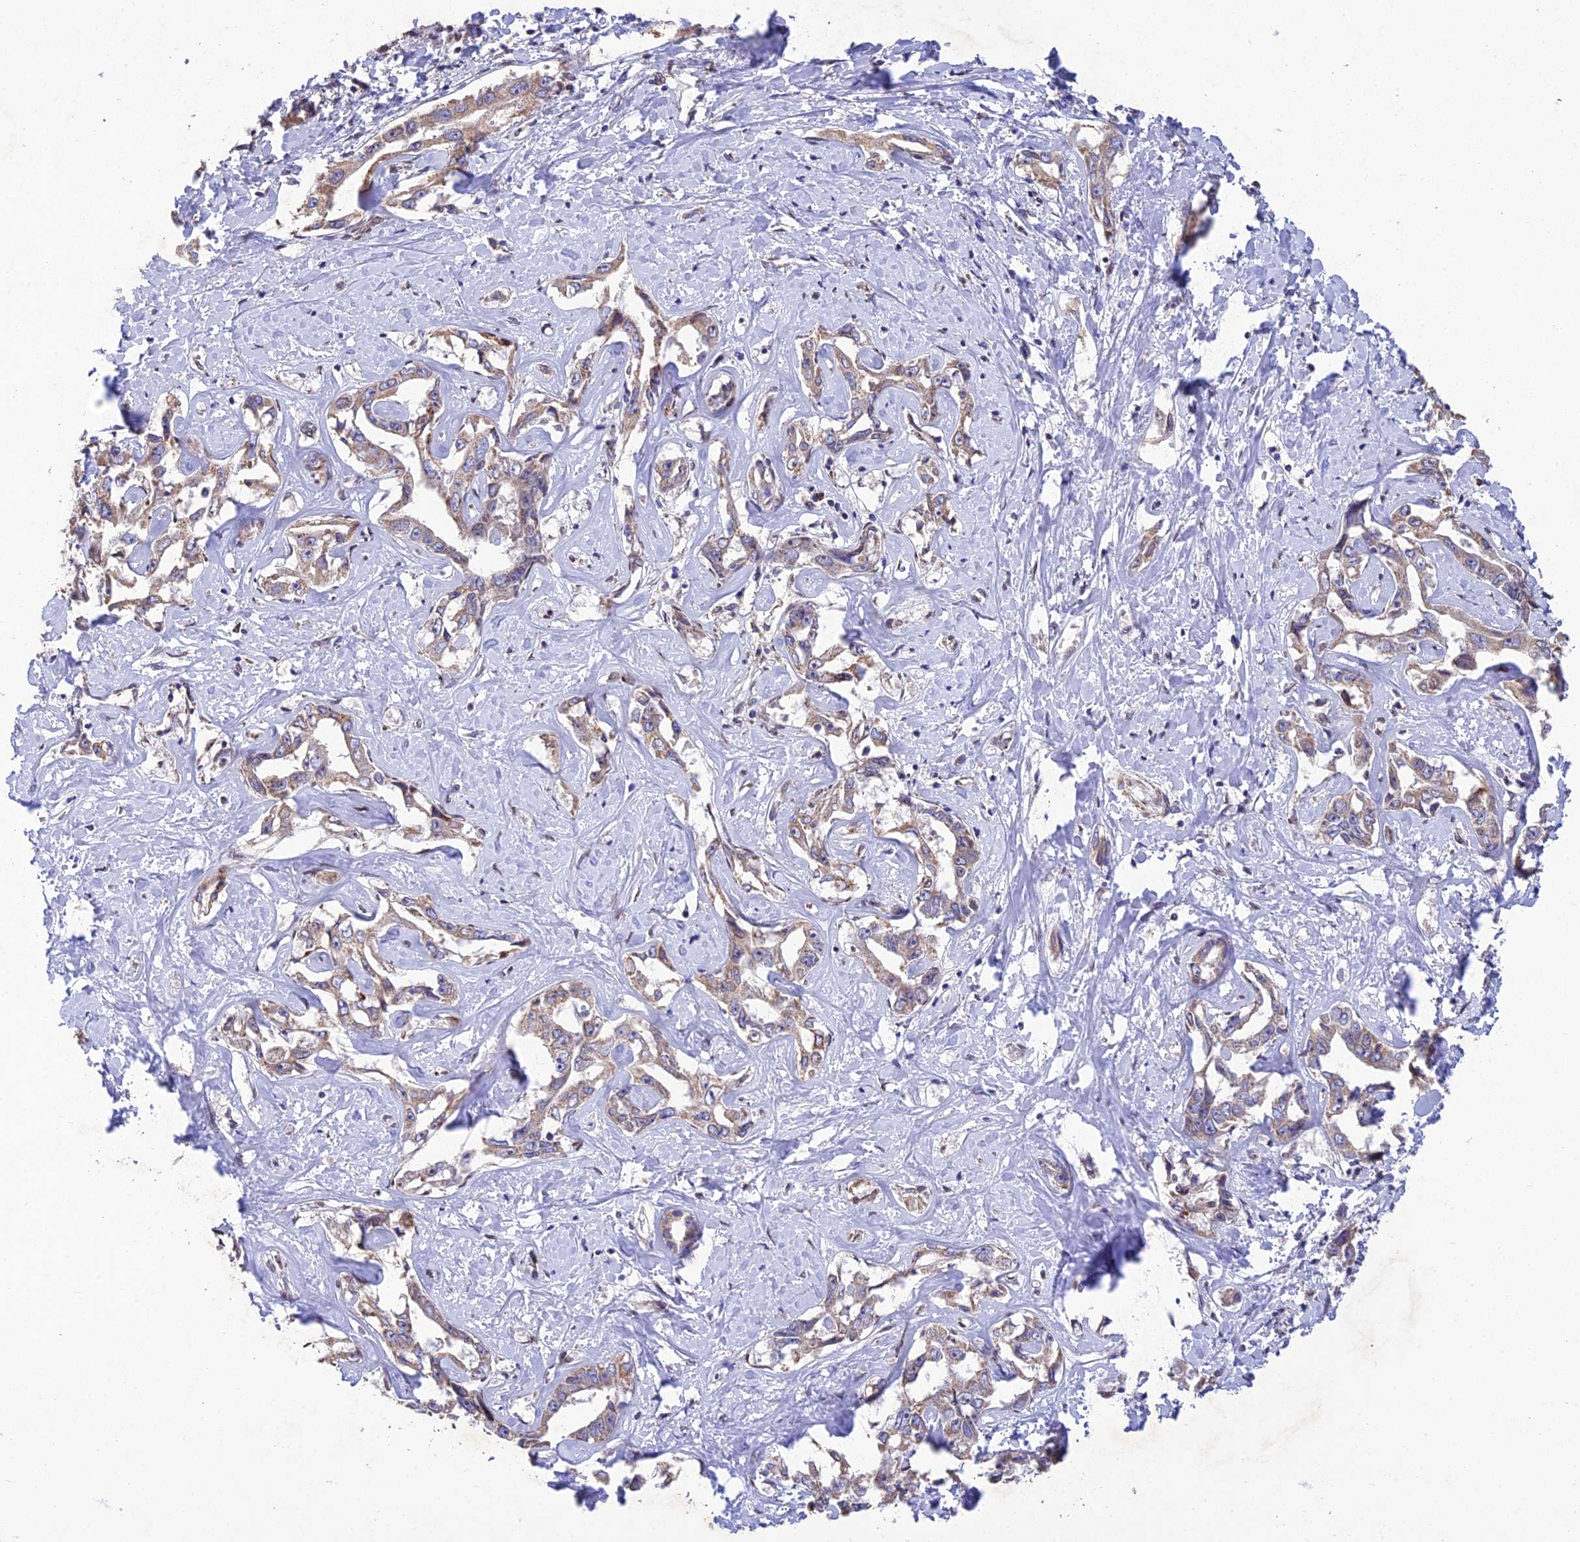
{"staining": {"intensity": "weak", "quantity": ">75%", "location": "cytoplasmic/membranous"}, "tissue": "liver cancer", "cell_type": "Tumor cells", "image_type": "cancer", "snomed": [{"axis": "morphology", "description": "Cholangiocarcinoma"}, {"axis": "topography", "description": "Liver"}], "caption": "Immunohistochemistry (IHC) of human liver cancer displays low levels of weak cytoplasmic/membranous positivity in about >75% of tumor cells.", "gene": "MGAT2", "patient": {"sex": "male", "age": 59}}